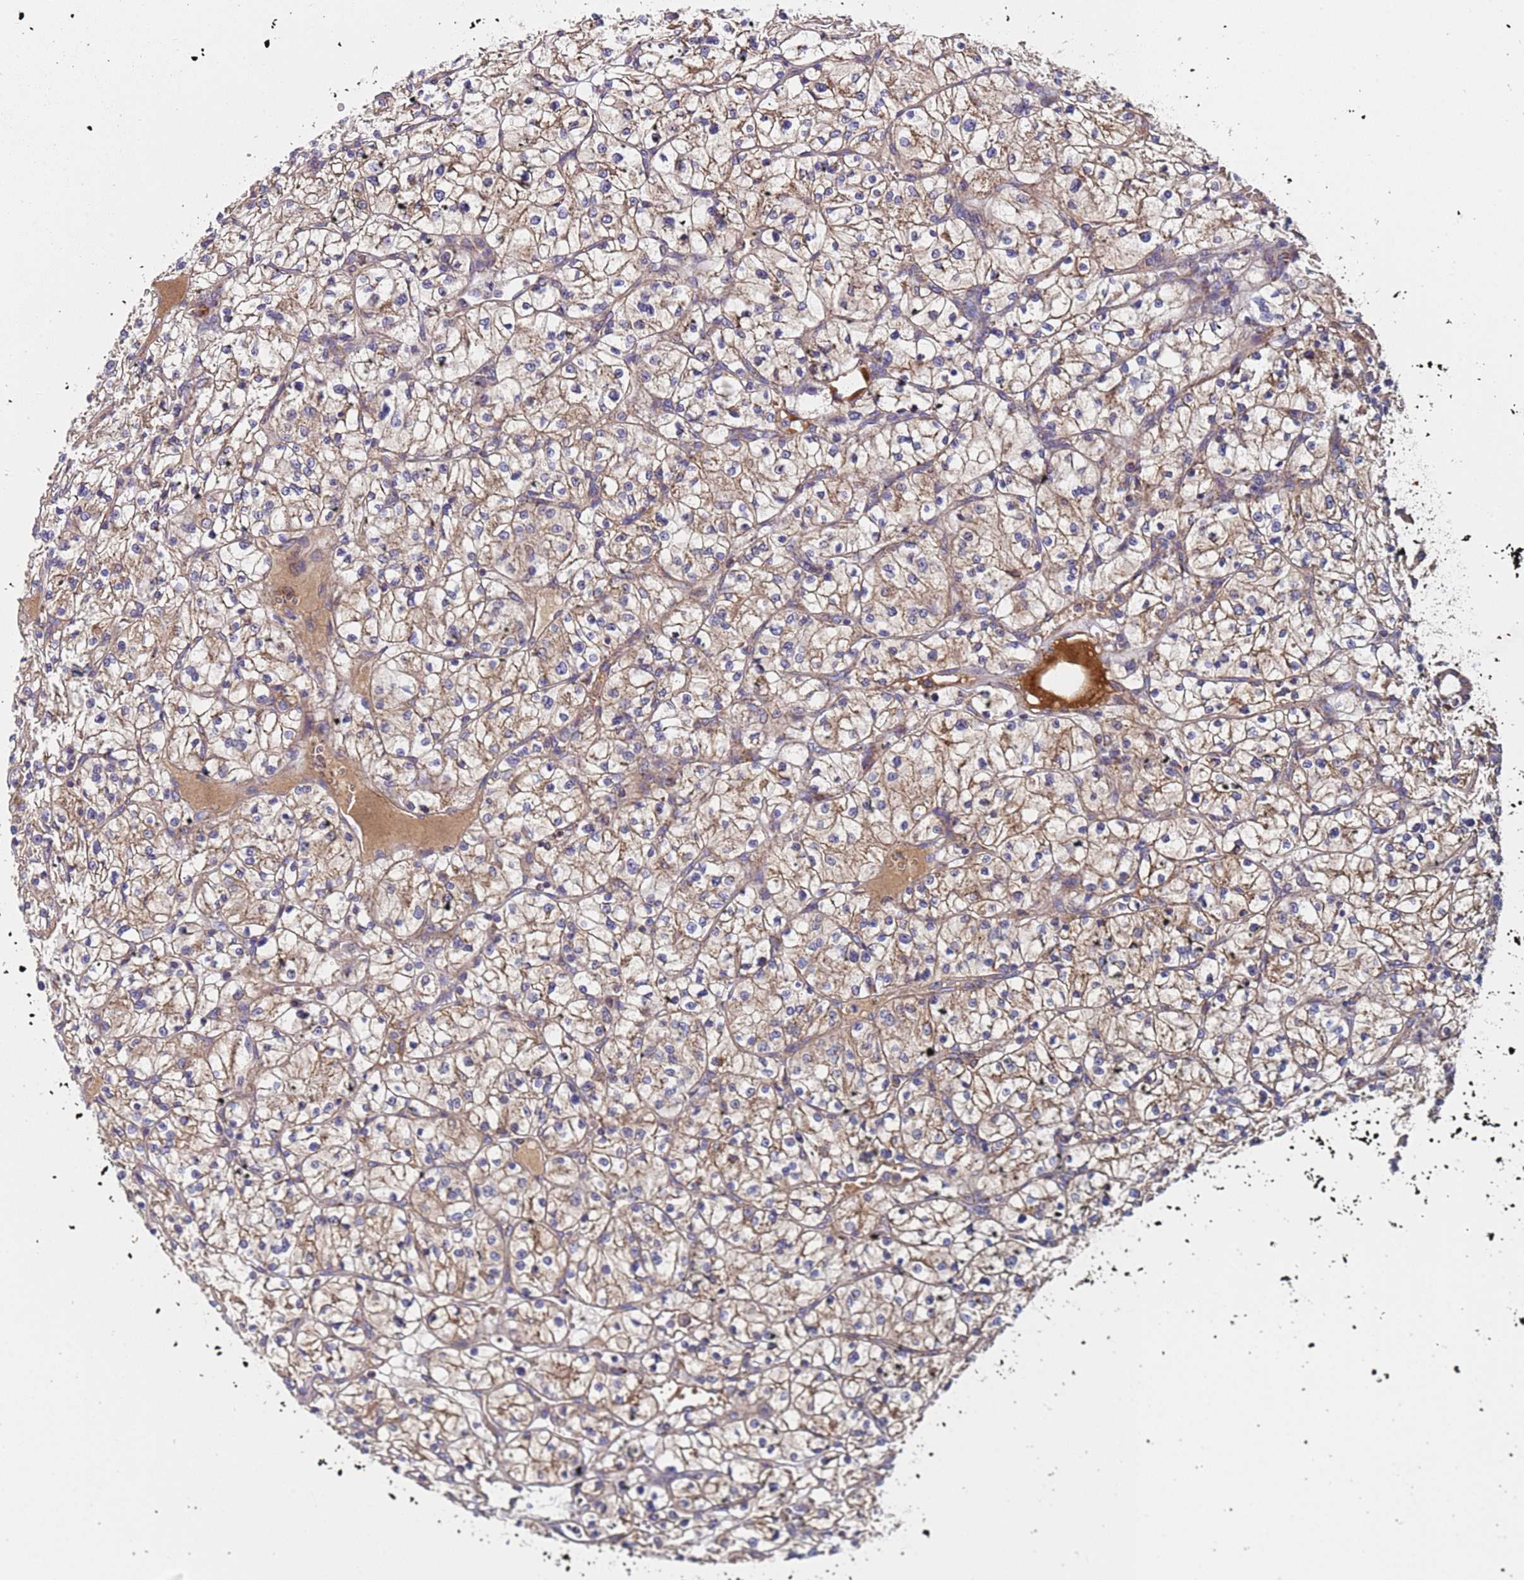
{"staining": {"intensity": "weak", "quantity": "25%-75%", "location": "cytoplasmic/membranous"}, "tissue": "renal cancer", "cell_type": "Tumor cells", "image_type": "cancer", "snomed": [{"axis": "morphology", "description": "Adenocarcinoma, NOS"}, {"axis": "topography", "description": "Kidney"}], "caption": "This micrograph reveals immunohistochemistry staining of human renal cancer, with low weak cytoplasmic/membranous expression in approximately 25%-75% of tumor cells.", "gene": "TMEM126A", "patient": {"sex": "female", "age": 64}}